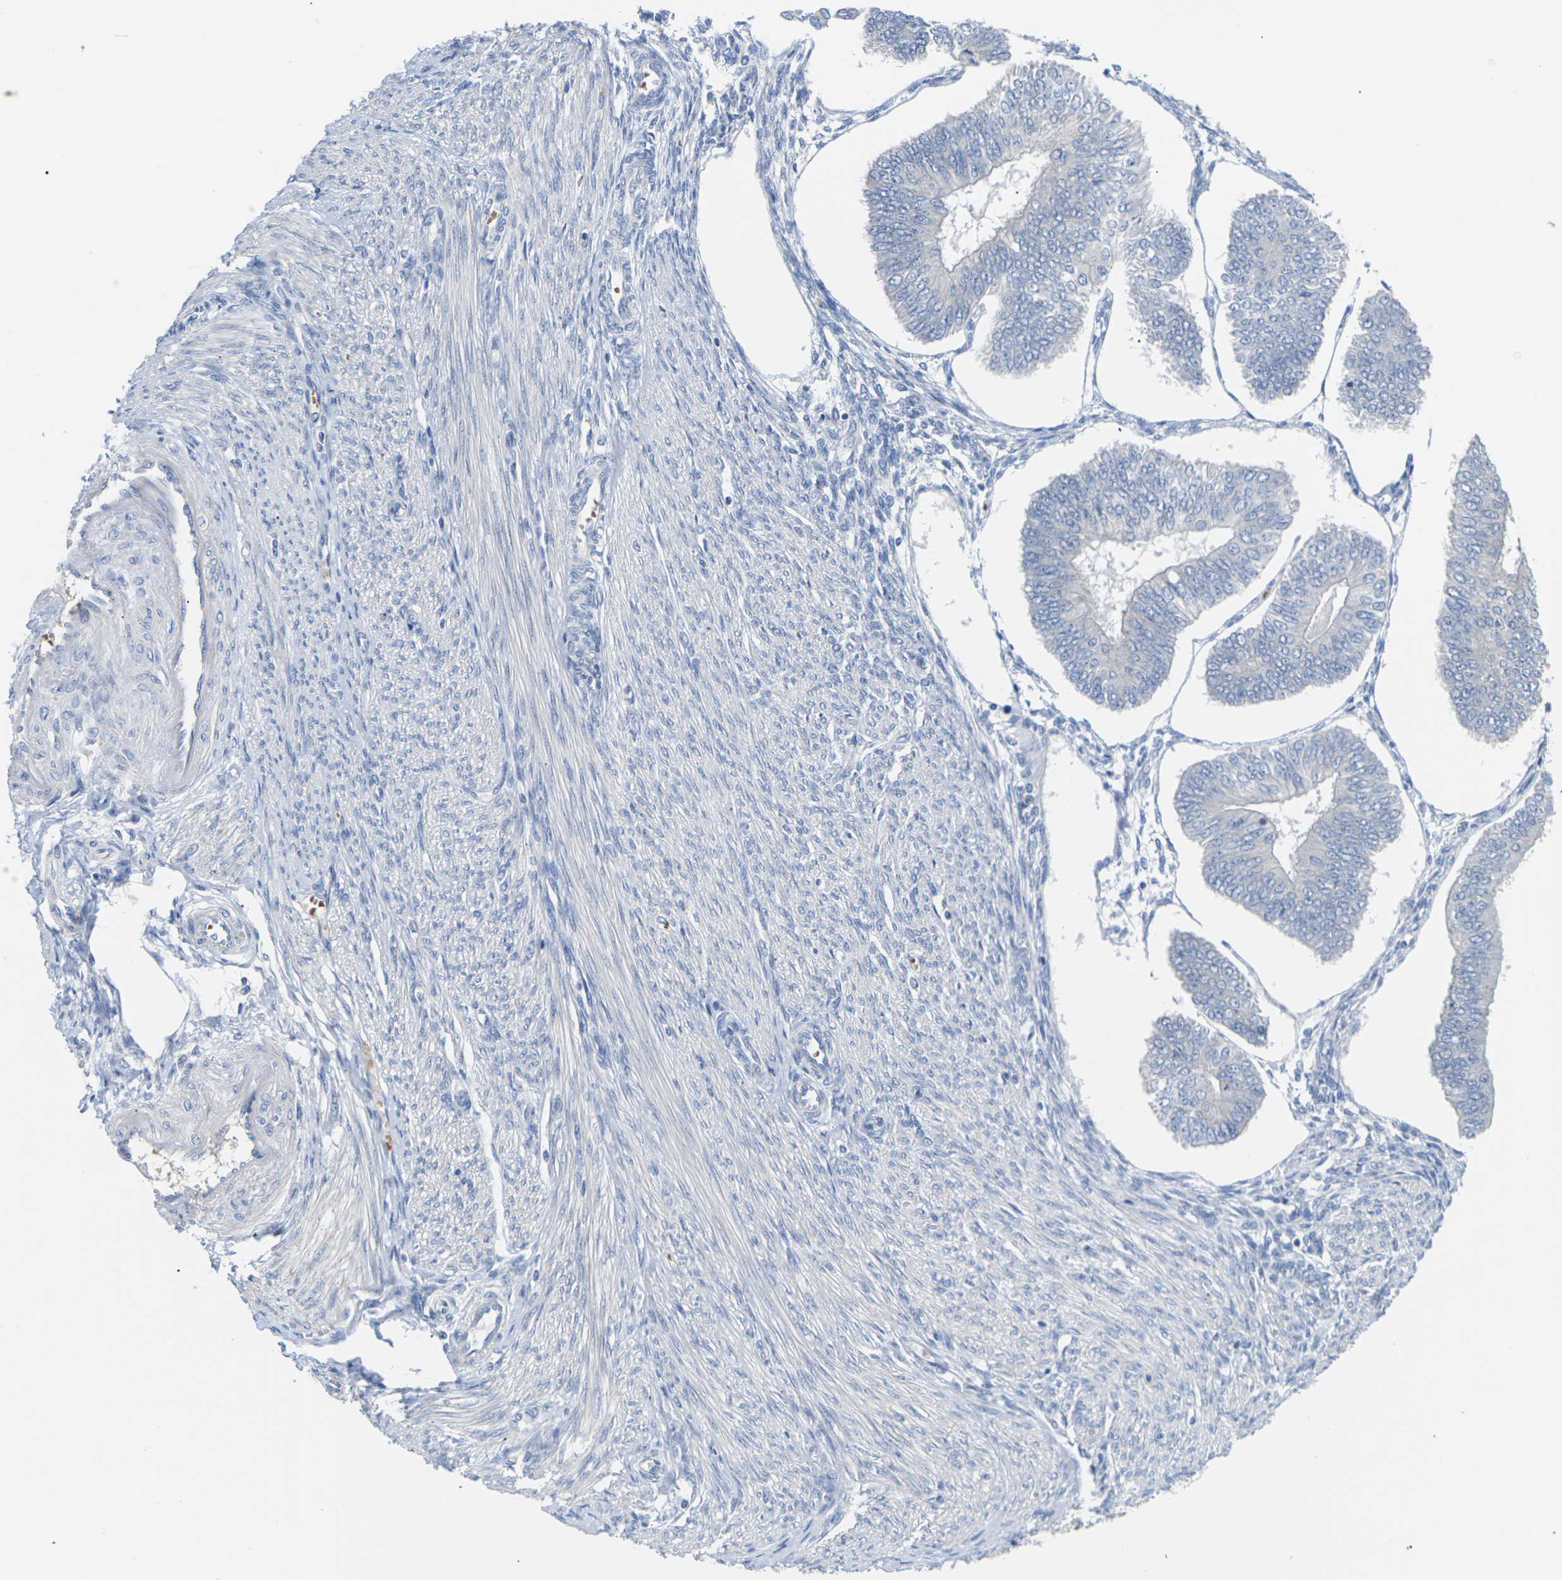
{"staining": {"intensity": "negative", "quantity": "none", "location": "none"}, "tissue": "endometrial cancer", "cell_type": "Tumor cells", "image_type": "cancer", "snomed": [{"axis": "morphology", "description": "Adenocarcinoma, NOS"}, {"axis": "topography", "description": "Endometrium"}], "caption": "A histopathology image of human endometrial cancer is negative for staining in tumor cells.", "gene": "TMCO4", "patient": {"sex": "female", "age": 58}}